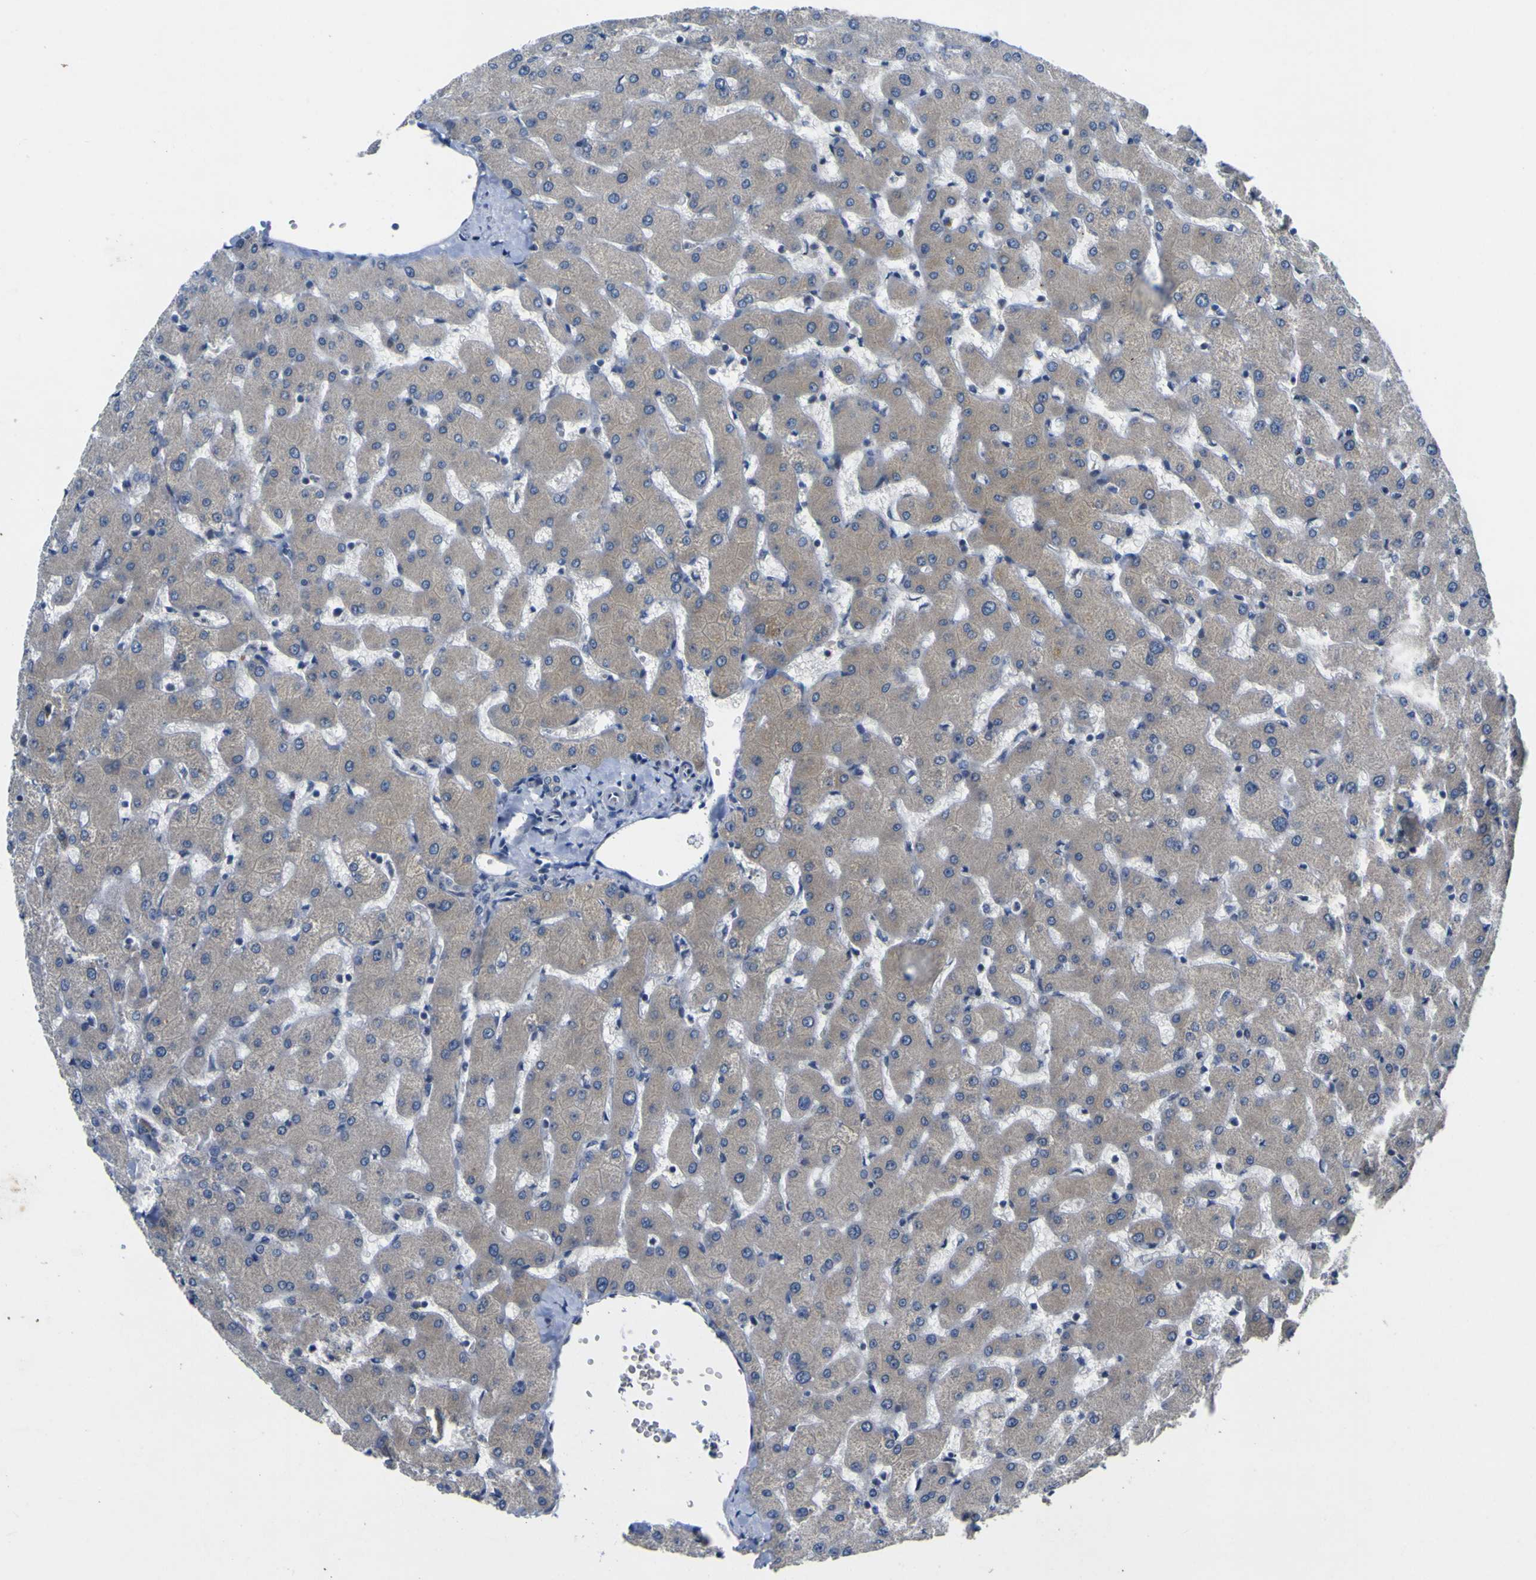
{"staining": {"intensity": "negative", "quantity": "none", "location": "none"}, "tissue": "liver", "cell_type": "Cholangiocytes", "image_type": "normal", "snomed": [{"axis": "morphology", "description": "Normal tissue, NOS"}, {"axis": "topography", "description": "Liver"}], "caption": "The micrograph displays no staining of cholangiocytes in normal liver. Nuclei are stained in blue.", "gene": "LDLR", "patient": {"sex": "female", "age": 63}}